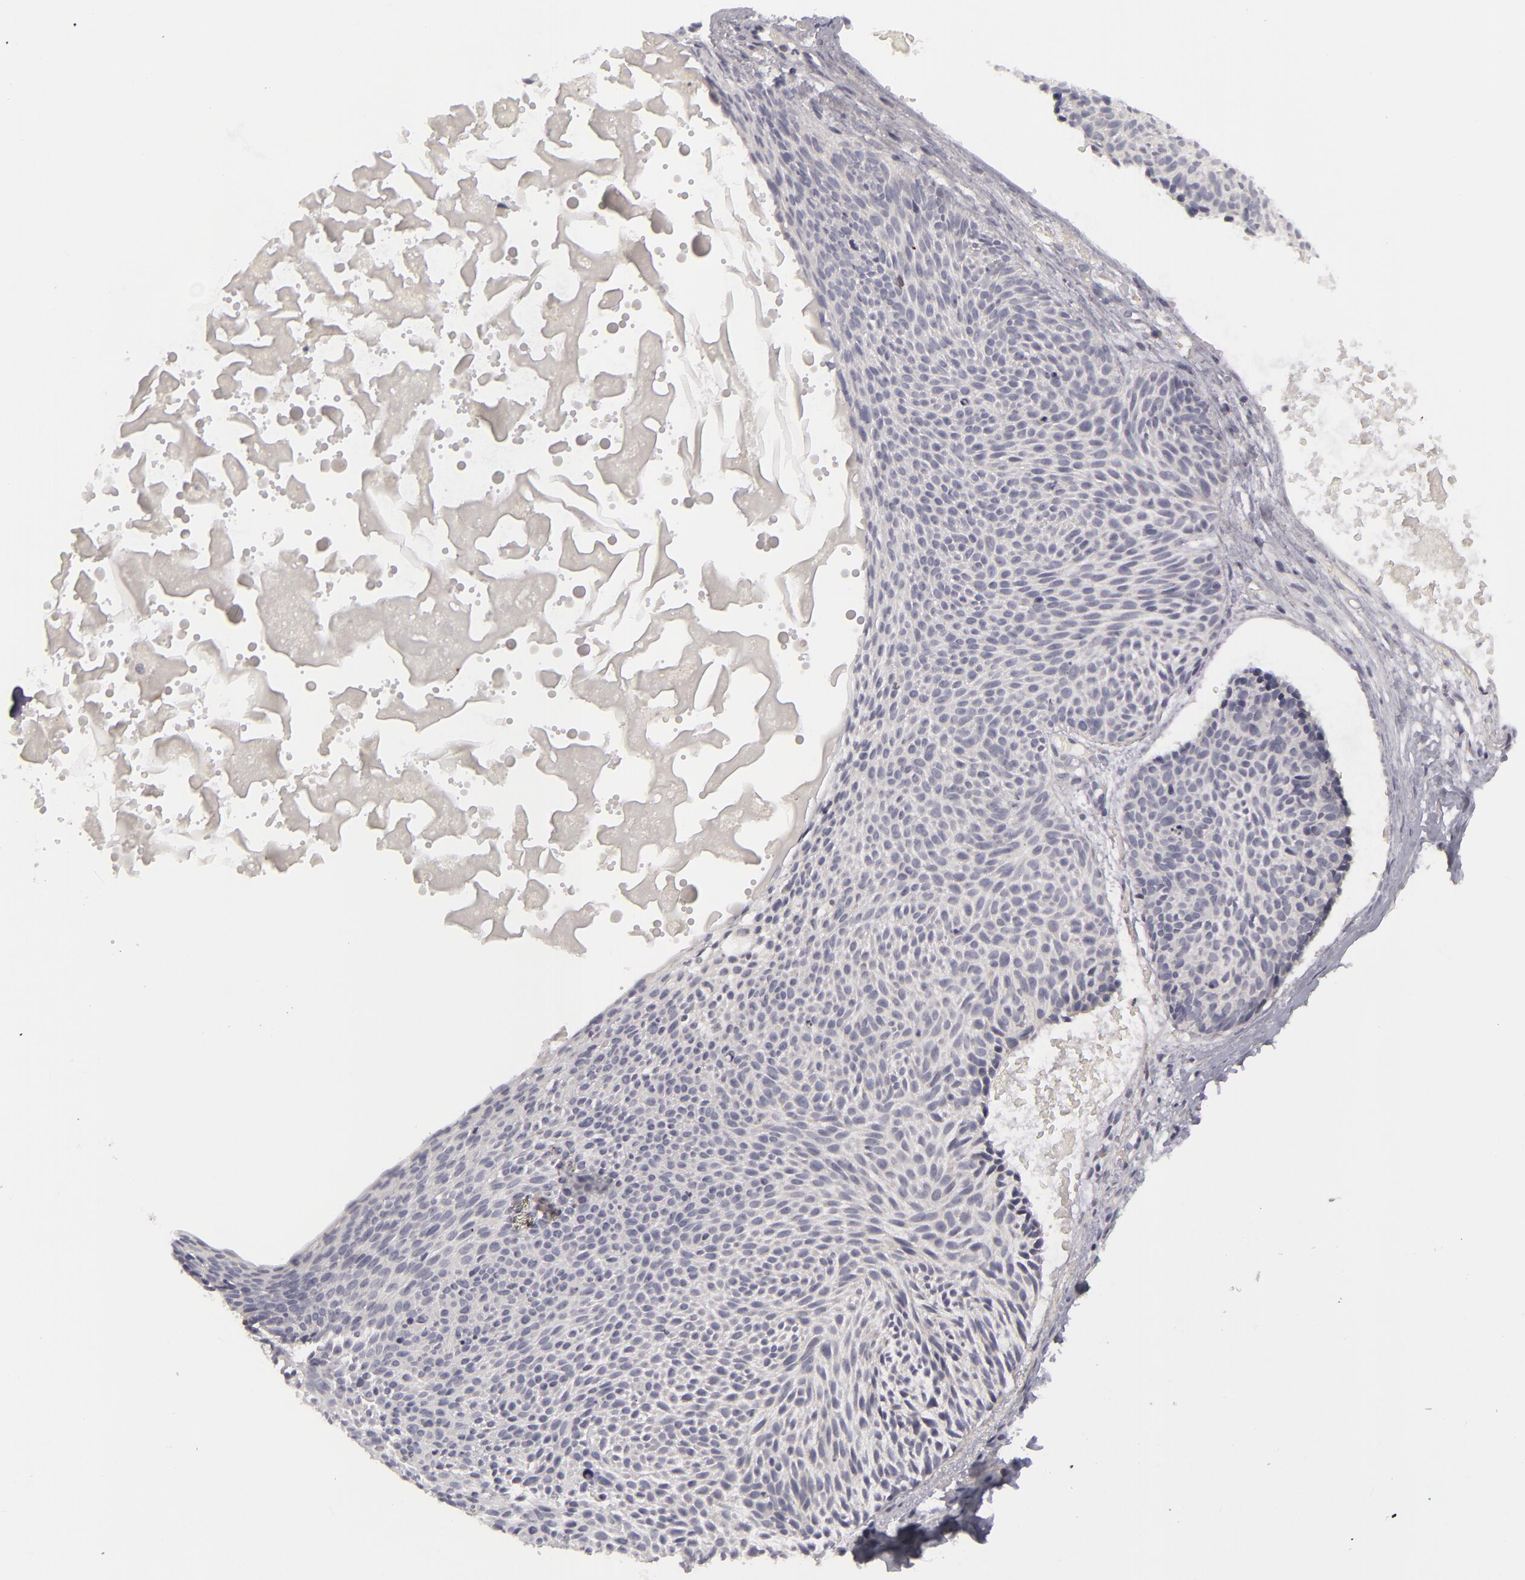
{"staining": {"intensity": "negative", "quantity": "none", "location": "none"}, "tissue": "skin cancer", "cell_type": "Tumor cells", "image_type": "cancer", "snomed": [{"axis": "morphology", "description": "Basal cell carcinoma"}, {"axis": "topography", "description": "Skin"}], "caption": "Immunohistochemistry micrograph of human basal cell carcinoma (skin) stained for a protein (brown), which demonstrates no positivity in tumor cells.", "gene": "ATP2B3", "patient": {"sex": "male", "age": 84}}